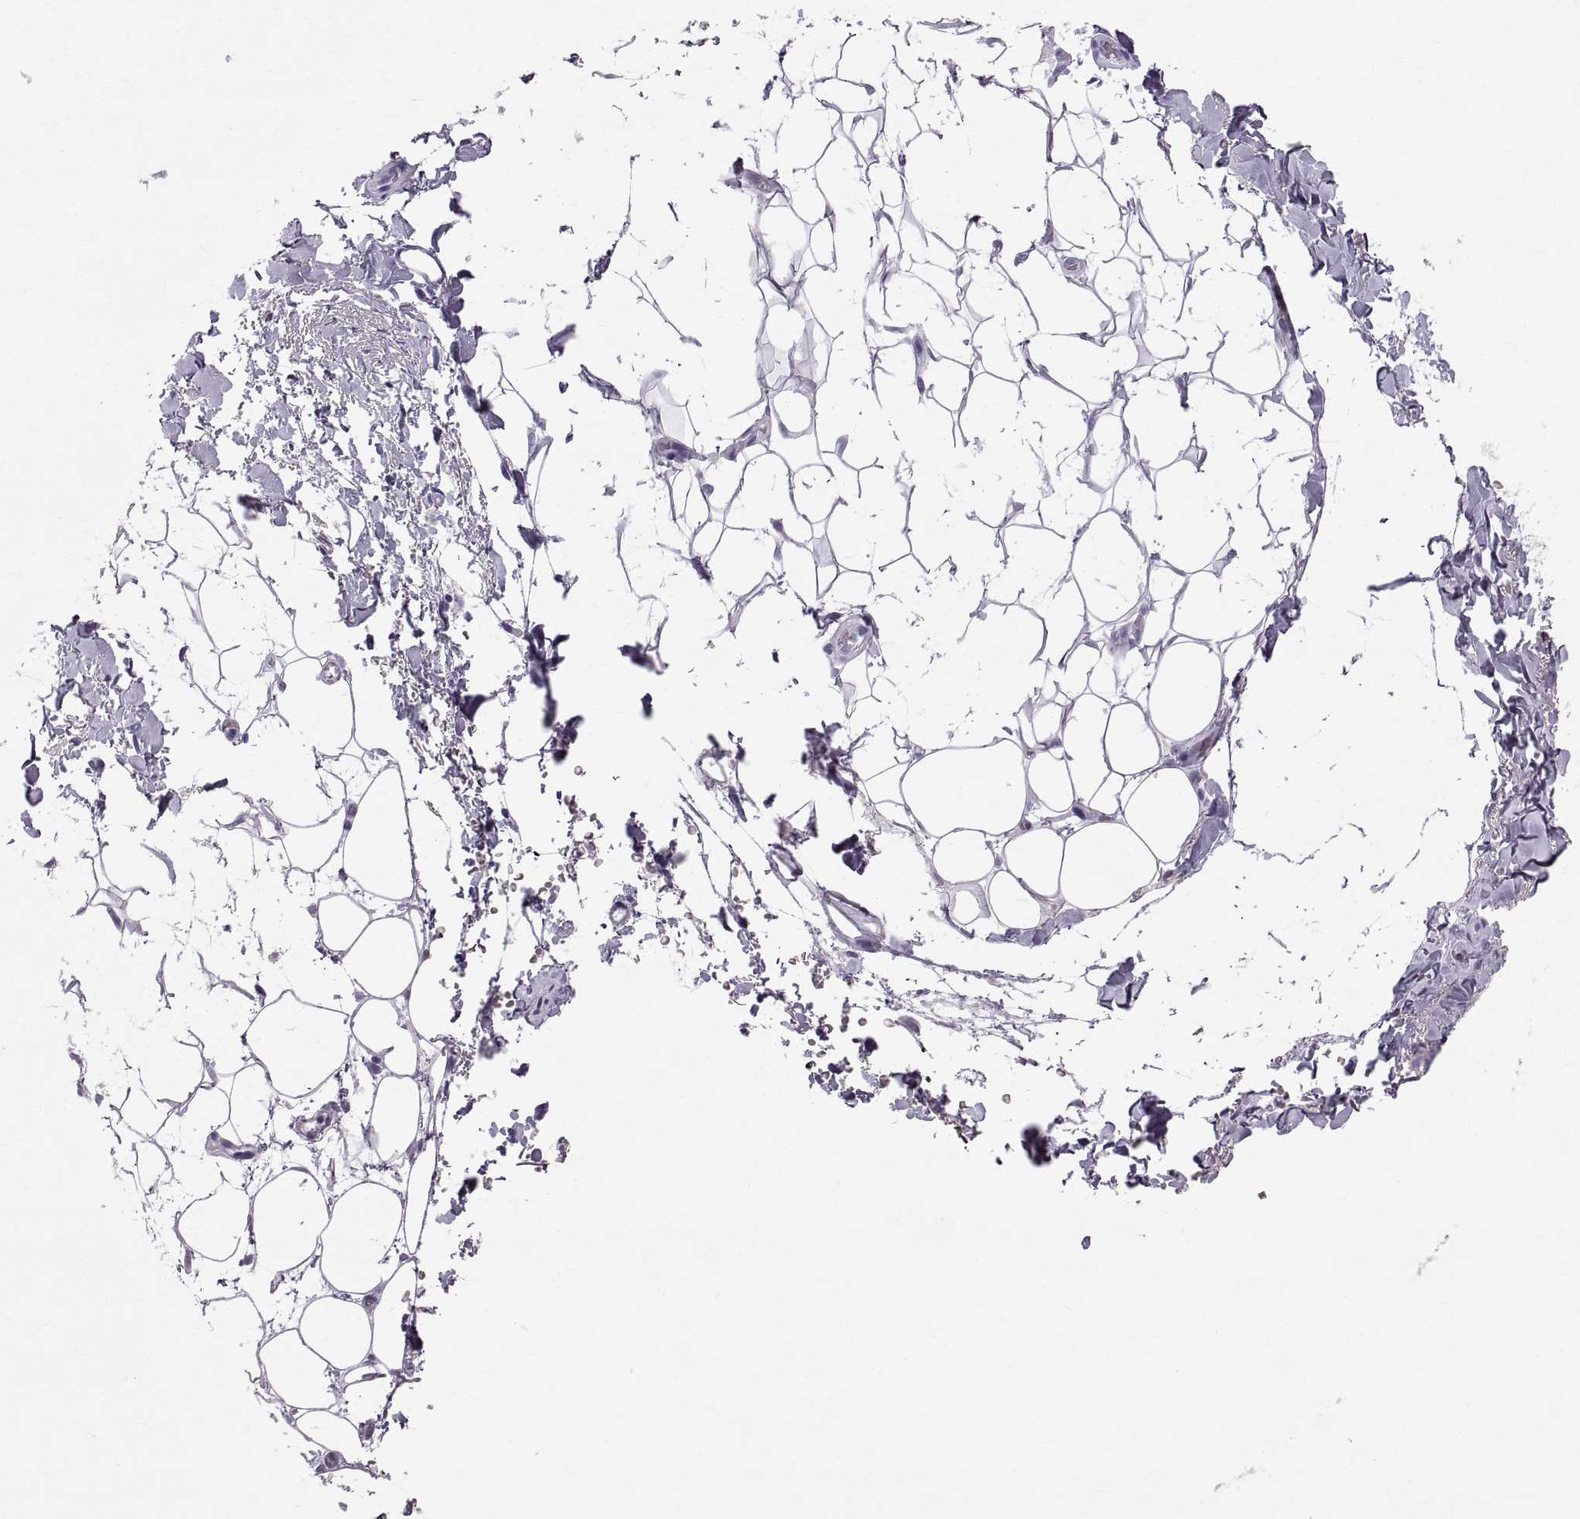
{"staining": {"intensity": "negative", "quantity": "none", "location": "none"}, "tissue": "adipose tissue", "cell_type": "Adipocytes", "image_type": "normal", "snomed": [{"axis": "morphology", "description": "Normal tissue, NOS"}, {"axis": "topography", "description": "Anal"}, {"axis": "topography", "description": "Peripheral nerve tissue"}], "caption": "DAB (3,3'-diaminobenzidine) immunohistochemical staining of benign adipose tissue displays no significant positivity in adipocytes.", "gene": "SLC22A6", "patient": {"sex": "male", "age": 53}}